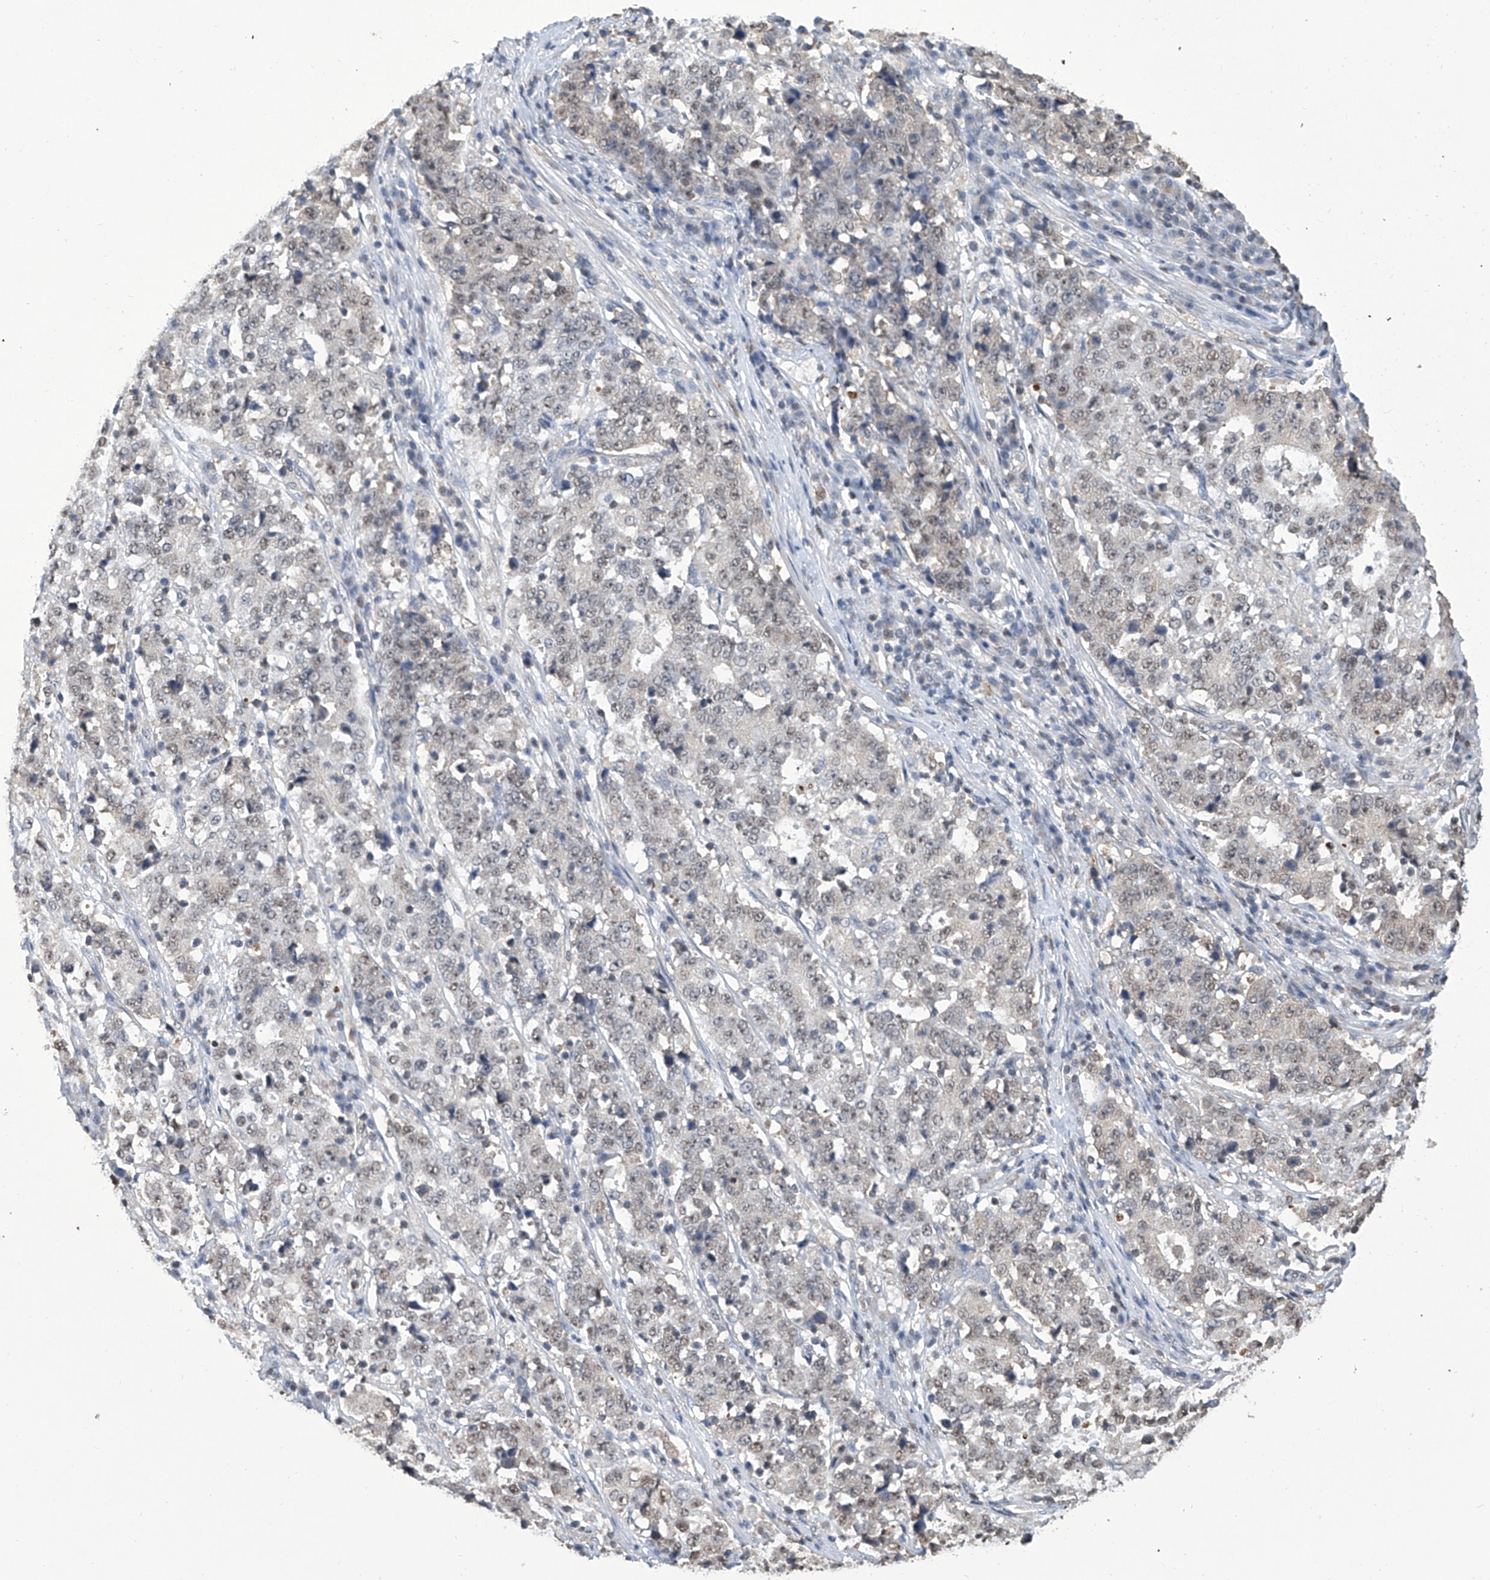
{"staining": {"intensity": "weak", "quantity": ">75%", "location": "nuclear"}, "tissue": "stomach cancer", "cell_type": "Tumor cells", "image_type": "cancer", "snomed": [{"axis": "morphology", "description": "Adenocarcinoma, NOS"}, {"axis": "topography", "description": "Stomach"}], "caption": "Stomach adenocarcinoma was stained to show a protein in brown. There is low levels of weak nuclear expression in about >75% of tumor cells. (IHC, brightfield microscopy, high magnification).", "gene": "SREBF2", "patient": {"sex": "male", "age": 59}}